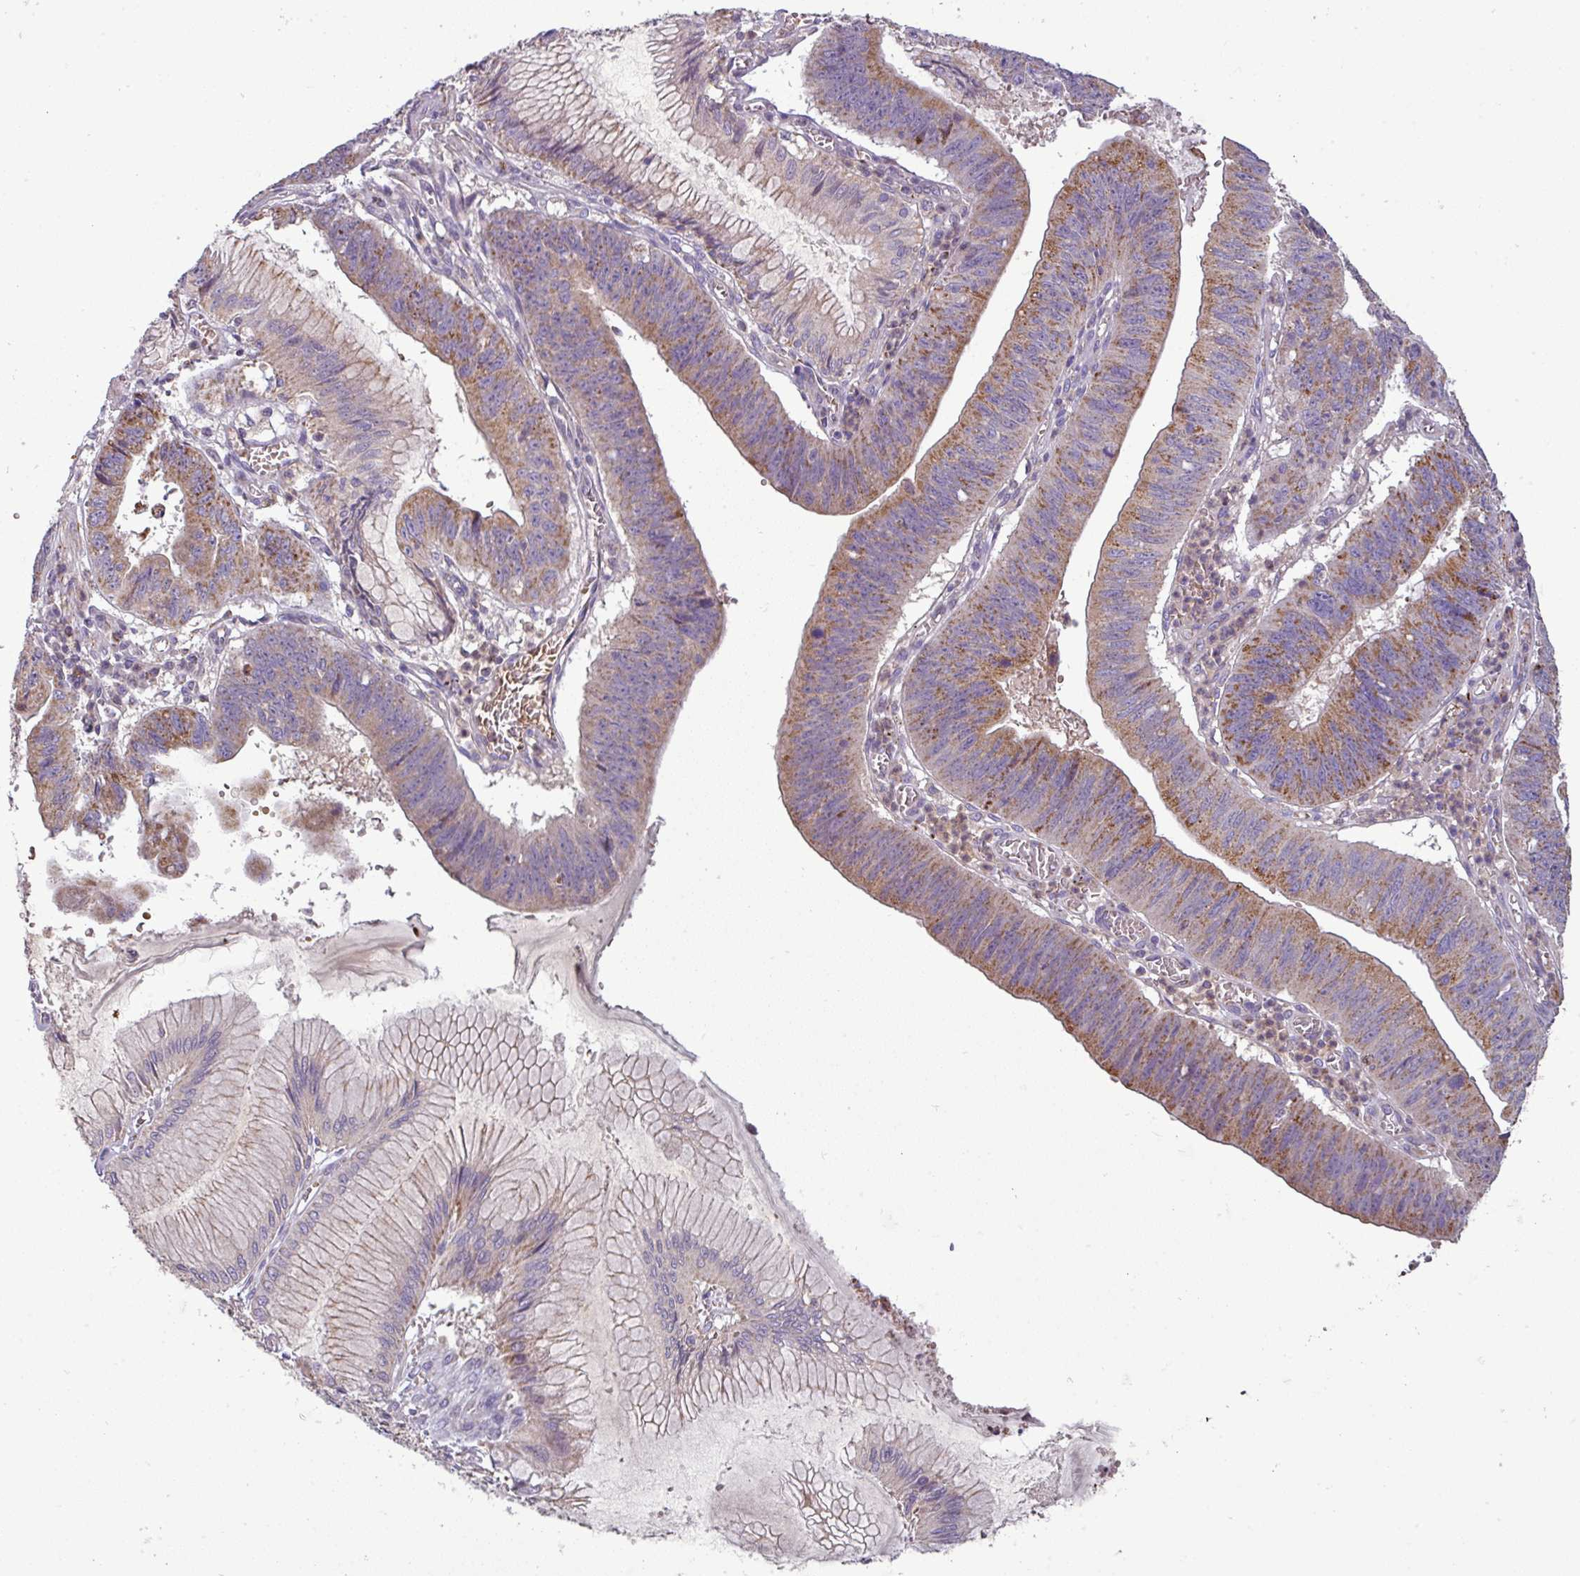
{"staining": {"intensity": "moderate", "quantity": ">75%", "location": "cytoplasmic/membranous"}, "tissue": "stomach cancer", "cell_type": "Tumor cells", "image_type": "cancer", "snomed": [{"axis": "morphology", "description": "Adenocarcinoma, NOS"}, {"axis": "topography", "description": "Stomach"}], "caption": "Tumor cells reveal moderate cytoplasmic/membranous expression in approximately >75% of cells in stomach cancer.", "gene": "PNMA6A", "patient": {"sex": "male", "age": 59}}